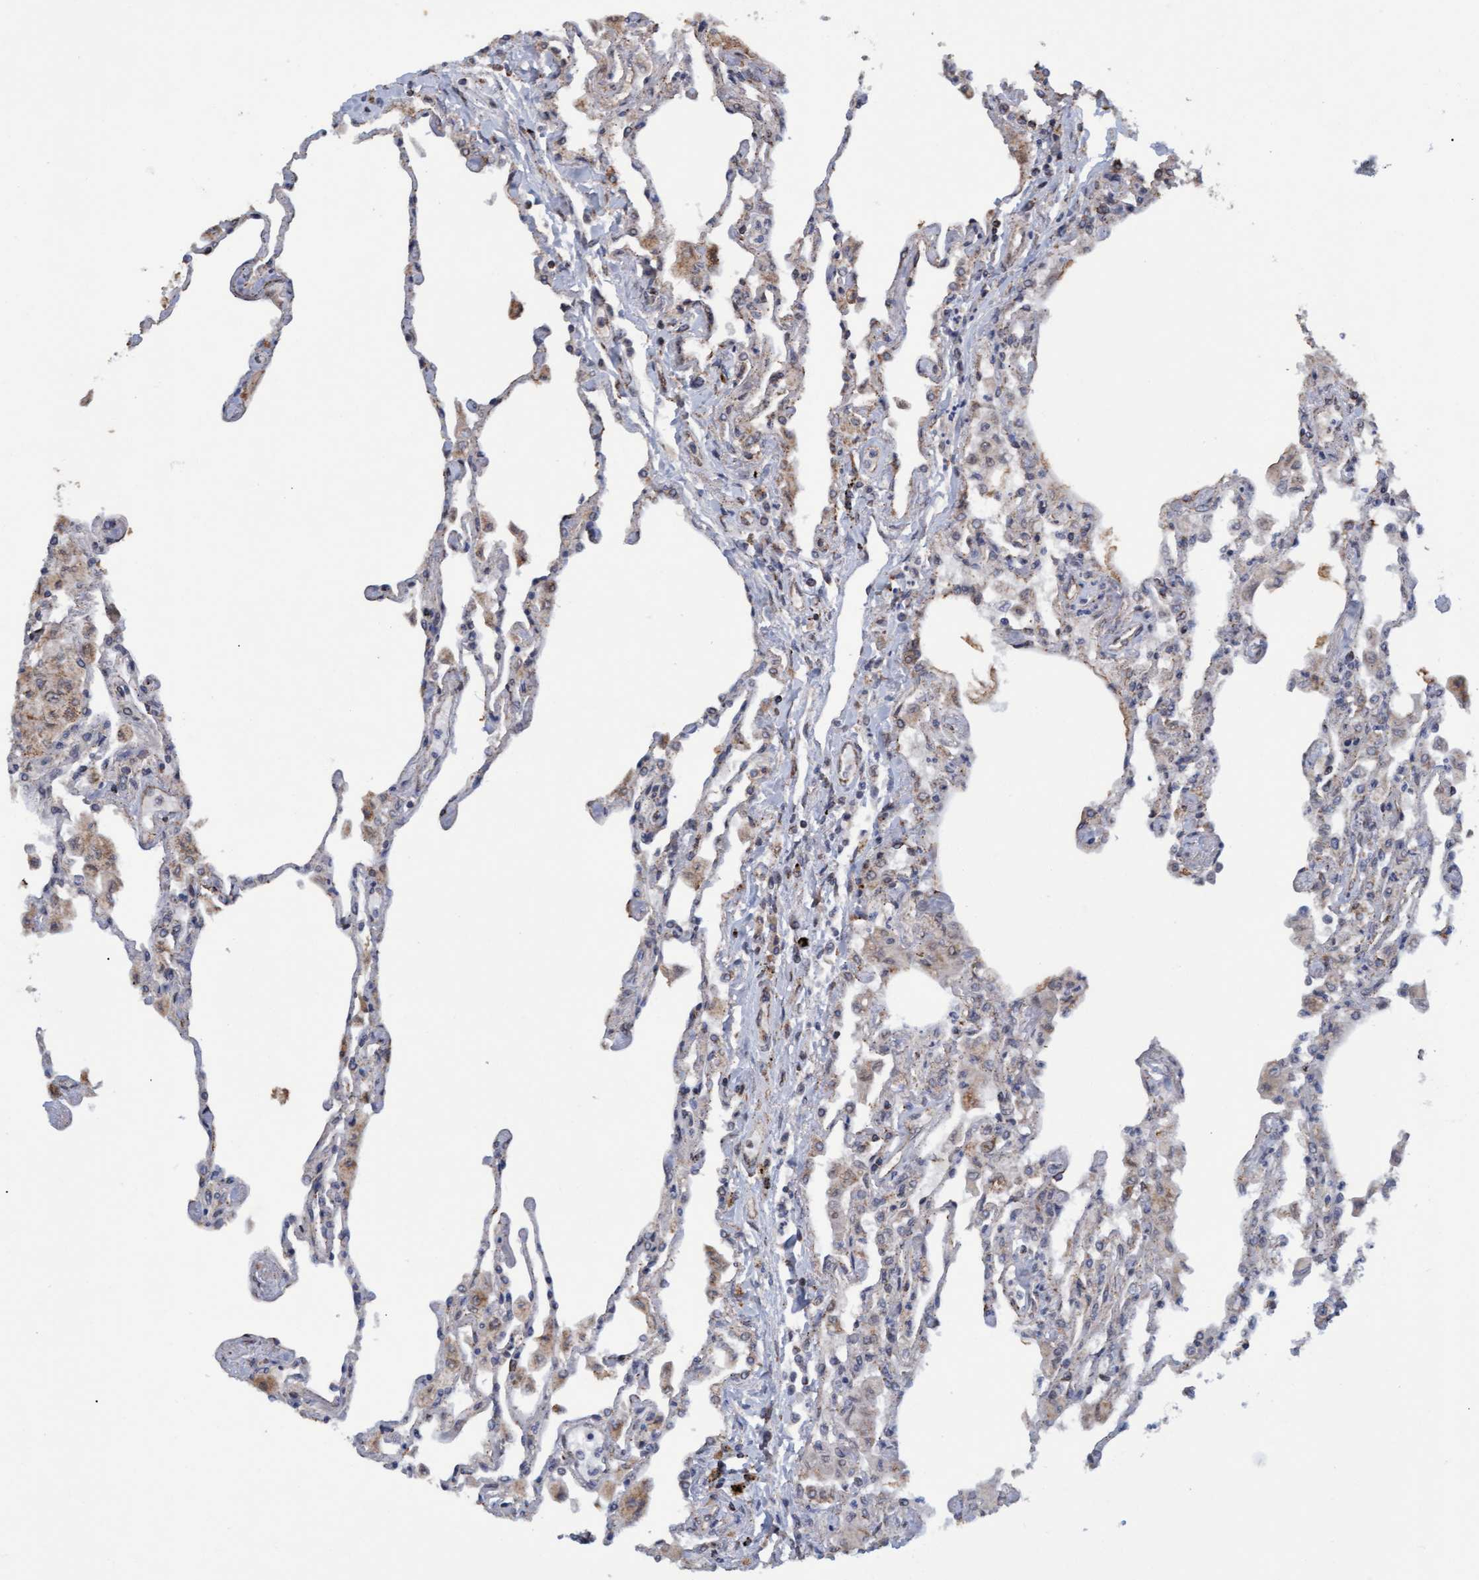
{"staining": {"intensity": "weak", "quantity": "25%-75%", "location": "cytoplasmic/membranous"}, "tissue": "lung", "cell_type": "Alveolar cells", "image_type": "normal", "snomed": [{"axis": "morphology", "description": "Normal tissue, NOS"}, {"axis": "topography", "description": "Bronchus"}, {"axis": "topography", "description": "Lung"}], "caption": "Approximately 25%-75% of alveolar cells in unremarkable lung demonstrate weak cytoplasmic/membranous protein staining as visualized by brown immunohistochemical staining.", "gene": "MGLL", "patient": {"sex": "female", "age": 49}}